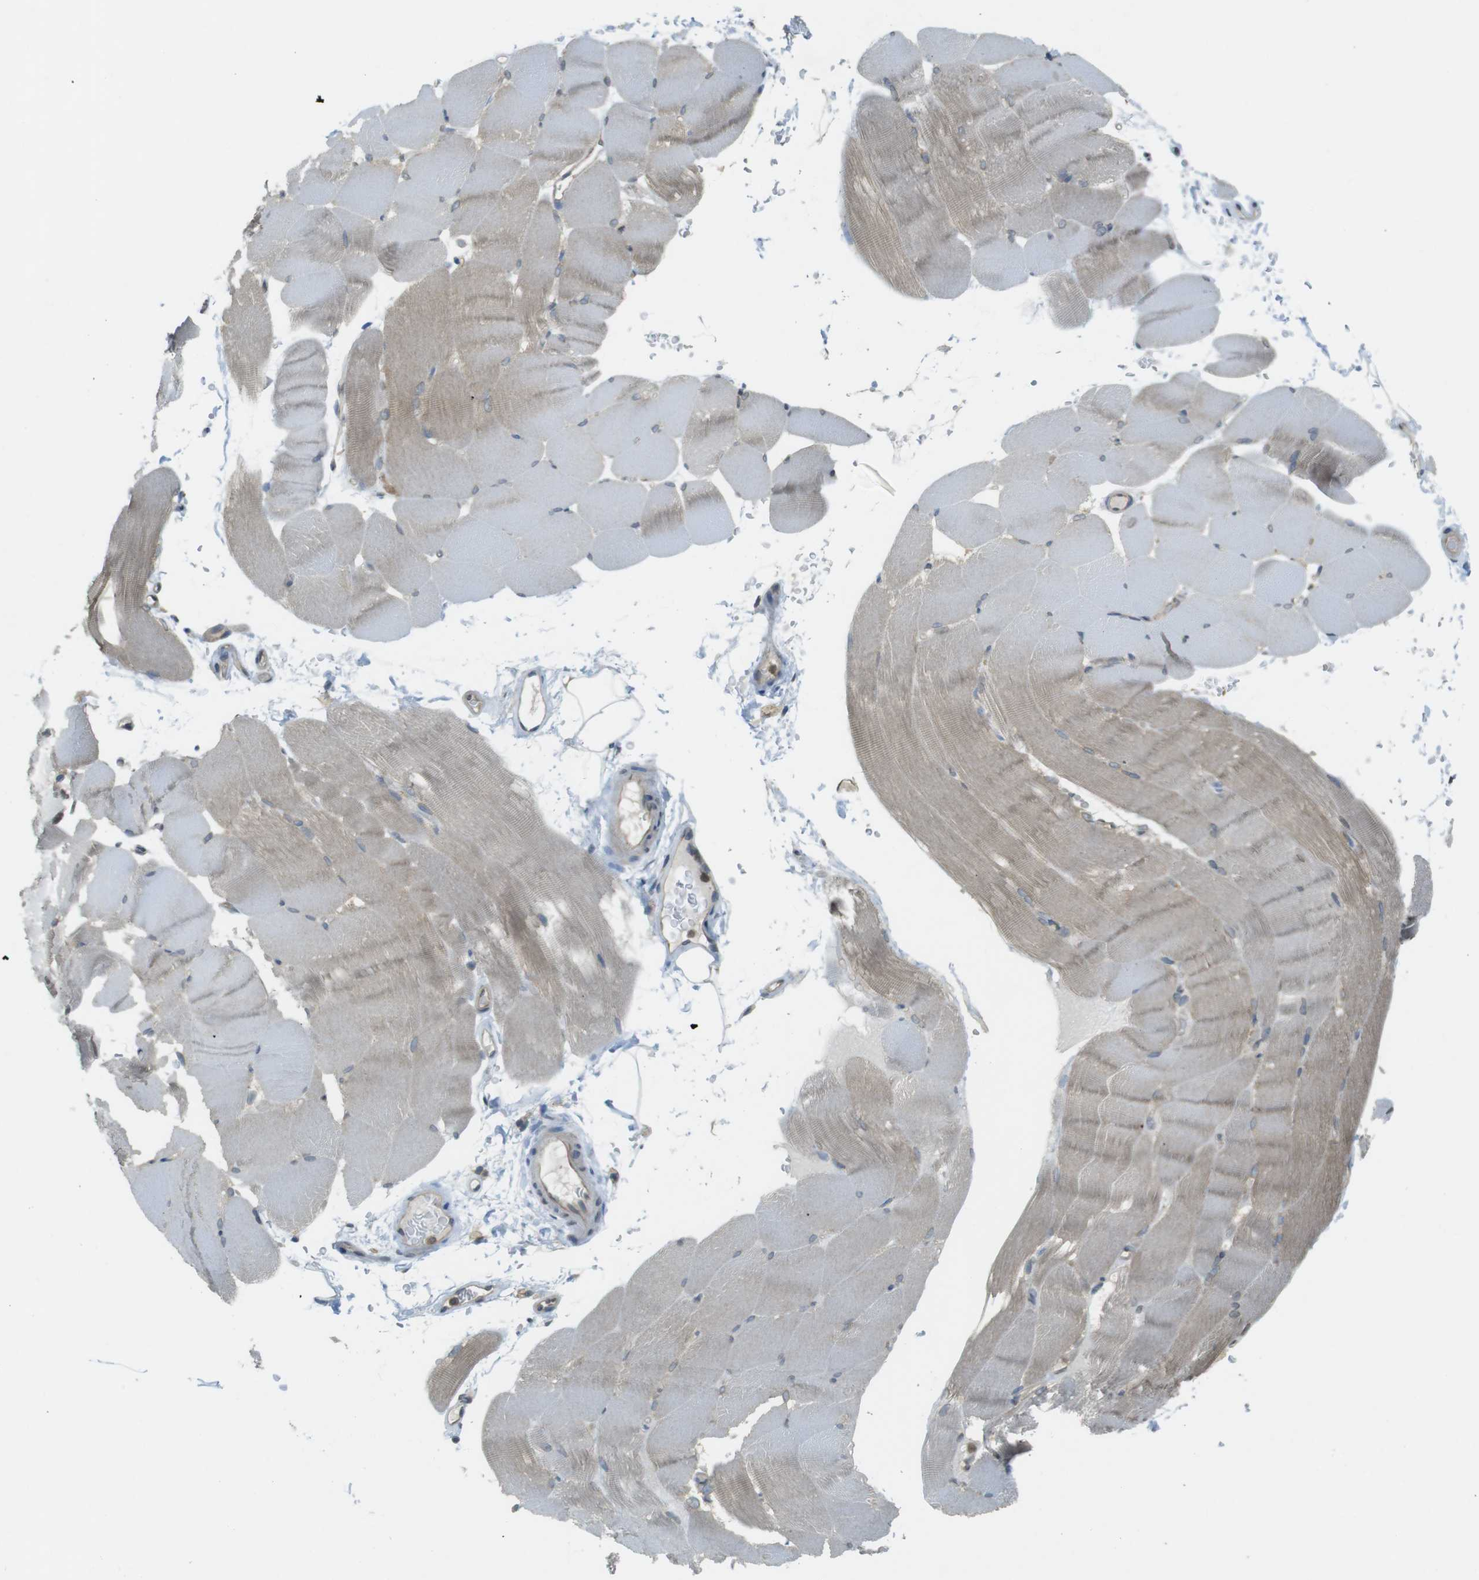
{"staining": {"intensity": "weak", "quantity": "25%-75%", "location": "cytoplasmic/membranous"}, "tissue": "skeletal muscle", "cell_type": "Myocytes", "image_type": "normal", "snomed": [{"axis": "morphology", "description": "Normal tissue, NOS"}, {"axis": "topography", "description": "Skeletal muscle"}, {"axis": "topography", "description": "Parathyroid gland"}], "caption": "Skeletal muscle stained for a protein exhibits weak cytoplasmic/membranous positivity in myocytes. (Stains: DAB in brown, nuclei in blue, Microscopy: brightfield microscopy at high magnification).", "gene": "KIF5B", "patient": {"sex": "female", "age": 37}}